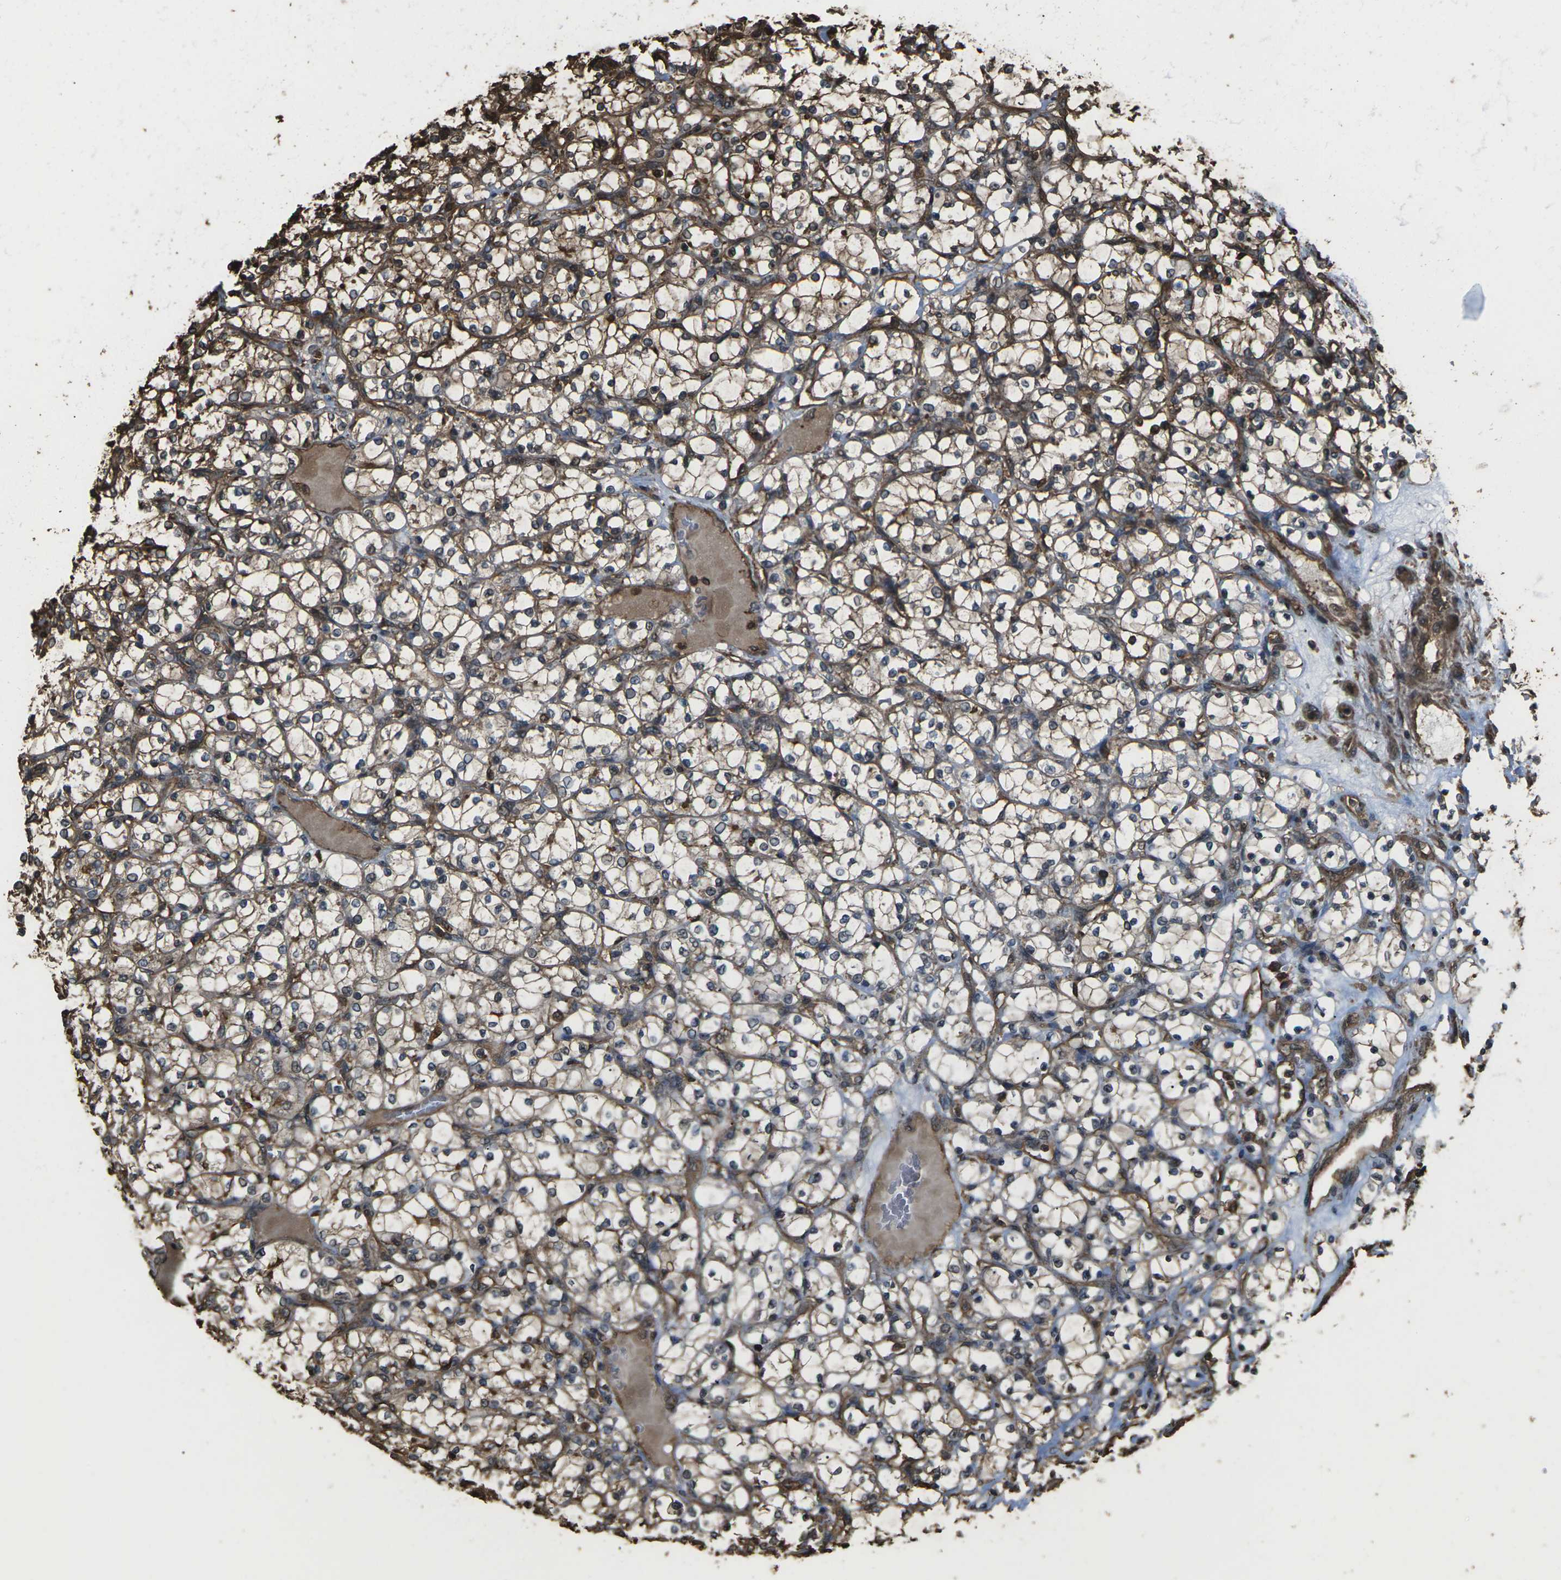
{"staining": {"intensity": "moderate", "quantity": ">75%", "location": "cytoplasmic/membranous"}, "tissue": "renal cancer", "cell_type": "Tumor cells", "image_type": "cancer", "snomed": [{"axis": "morphology", "description": "Adenocarcinoma, NOS"}, {"axis": "topography", "description": "Kidney"}], "caption": "IHC image of neoplastic tissue: human adenocarcinoma (renal) stained using IHC exhibits medium levels of moderate protein expression localized specifically in the cytoplasmic/membranous of tumor cells, appearing as a cytoplasmic/membranous brown color.", "gene": "DHPS", "patient": {"sex": "female", "age": 69}}